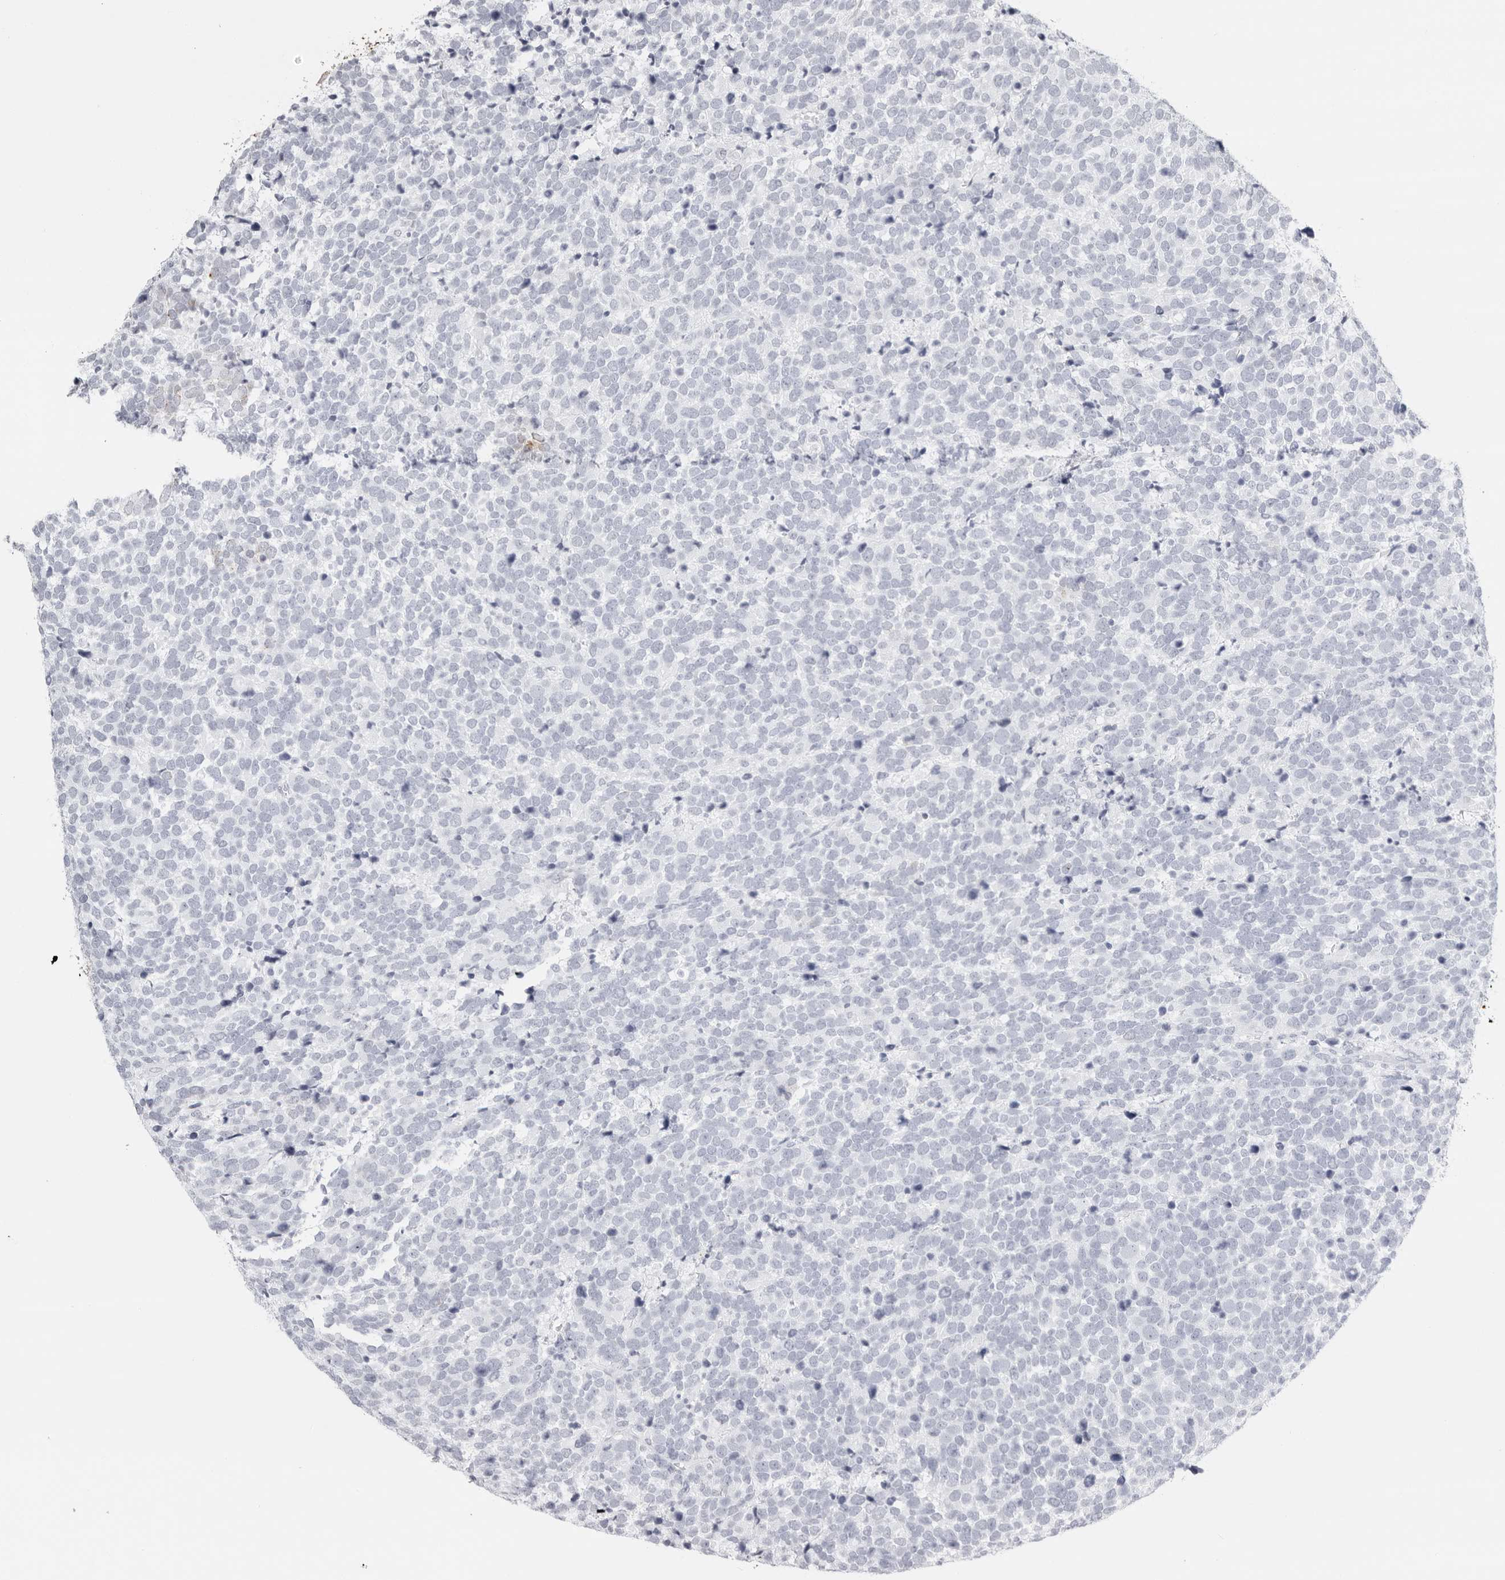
{"staining": {"intensity": "negative", "quantity": "none", "location": "none"}, "tissue": "urothelial cancer", "cell_type": "Tumor cells", "image_type": "cancer", "snomed": [{"axis": "morphology", "description": "Urothelial carcinoma, High grade"}, {"axis": "topography", "description": "Urinary bladder"}], "caption": "A histopathology image of human urothelial cancer is negative for staining in tumor cells.", "gene": "SERPINF2", "patient": {"sex": "female", "age": 82}}